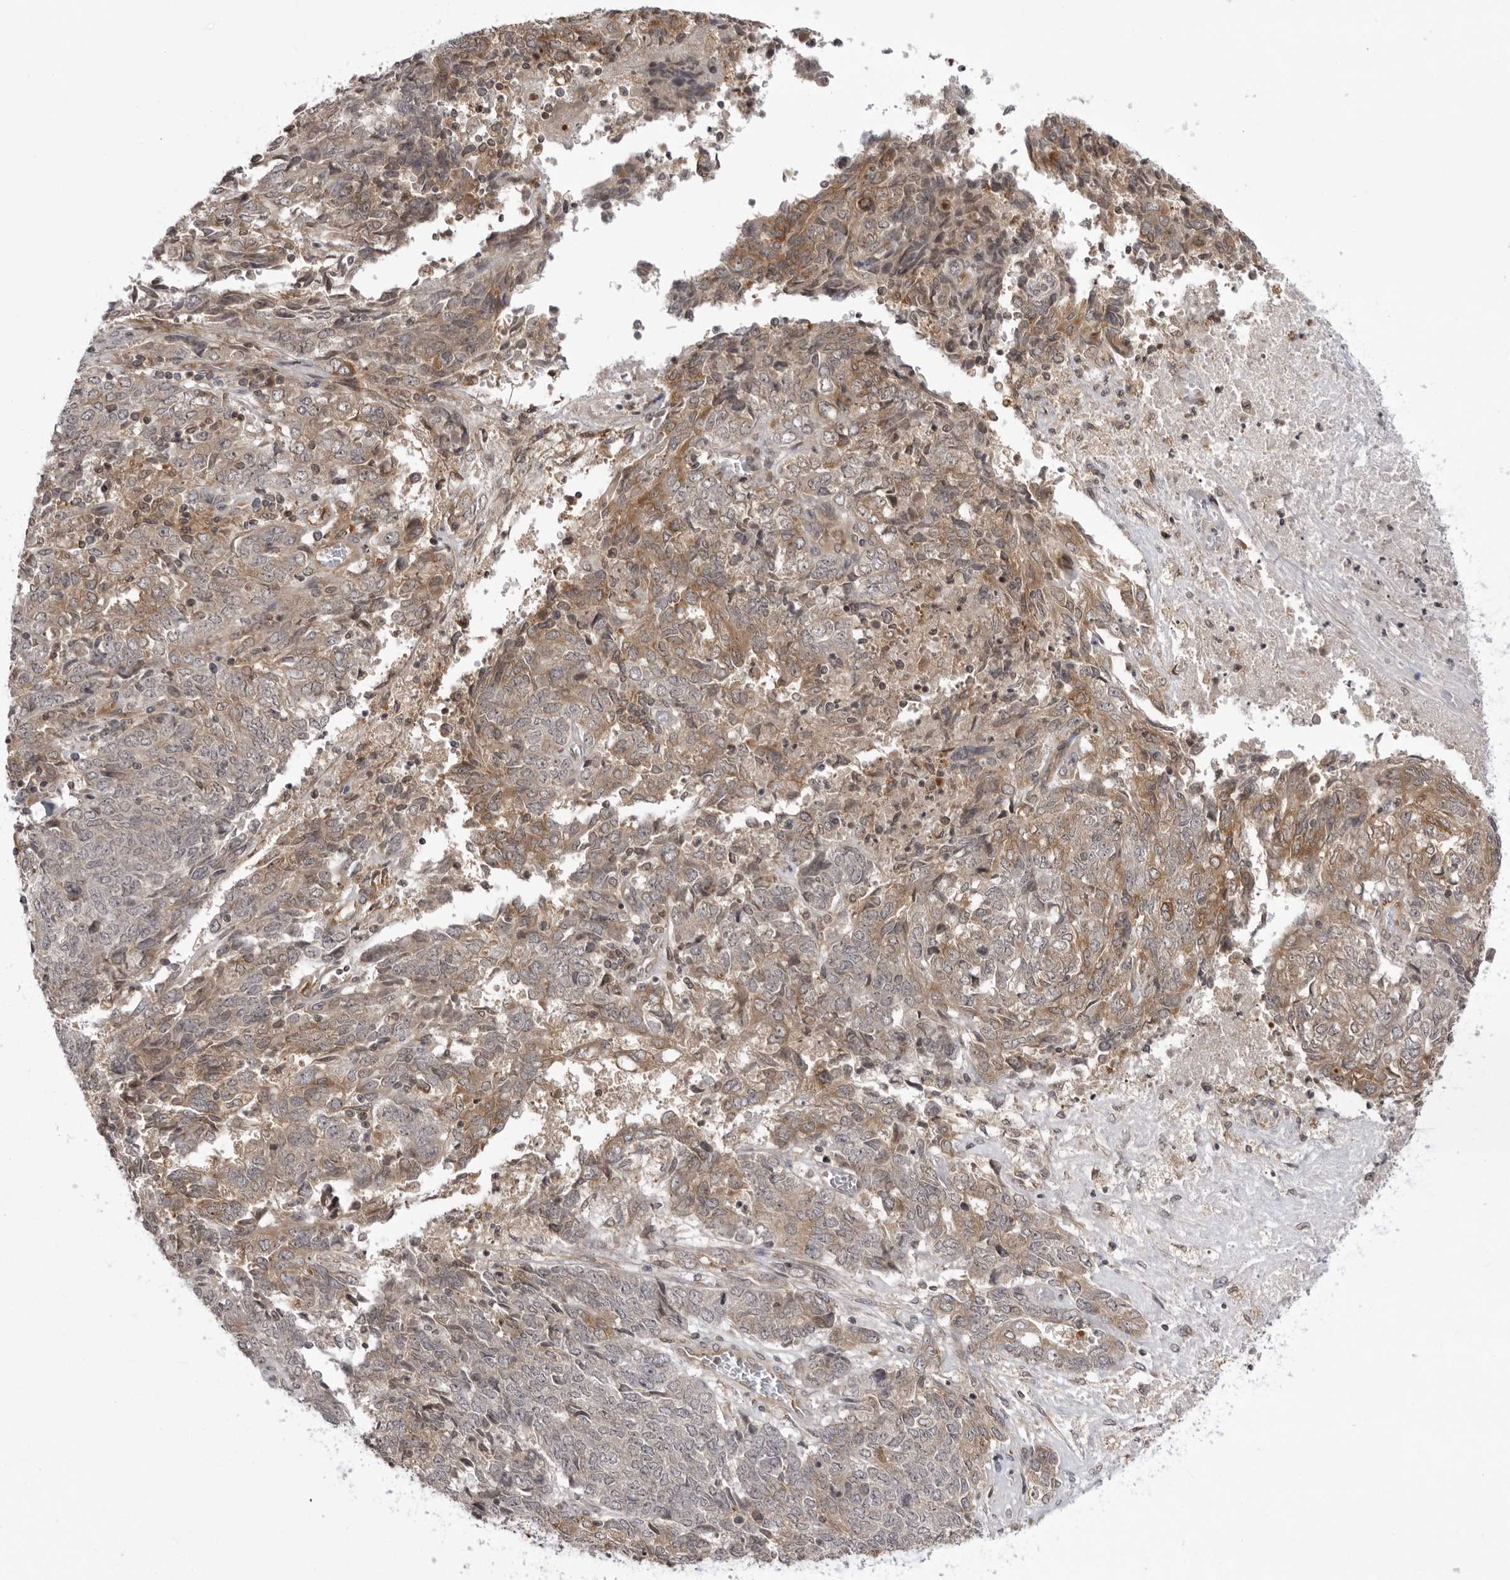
{"staining": {"intensity": "weak", "quantity": "<25%", "location": "cytoplasmic/membranous"}, "tissue": "endometrial cancer", "cell_type": "Tumor cells", "image_type": "cancer", "snomed": [{"axis": "morphology", "description": "Adenocarcinoma, NOS"}, {"axis": "topography", "description": "Endometrium"}], "caption": "The IHC micrograph has no significant staining in tumor cells of endometrial adenocarcinoma tissue.", "gene": "USP43", "patient": {"sex": "female", "age": 80}}